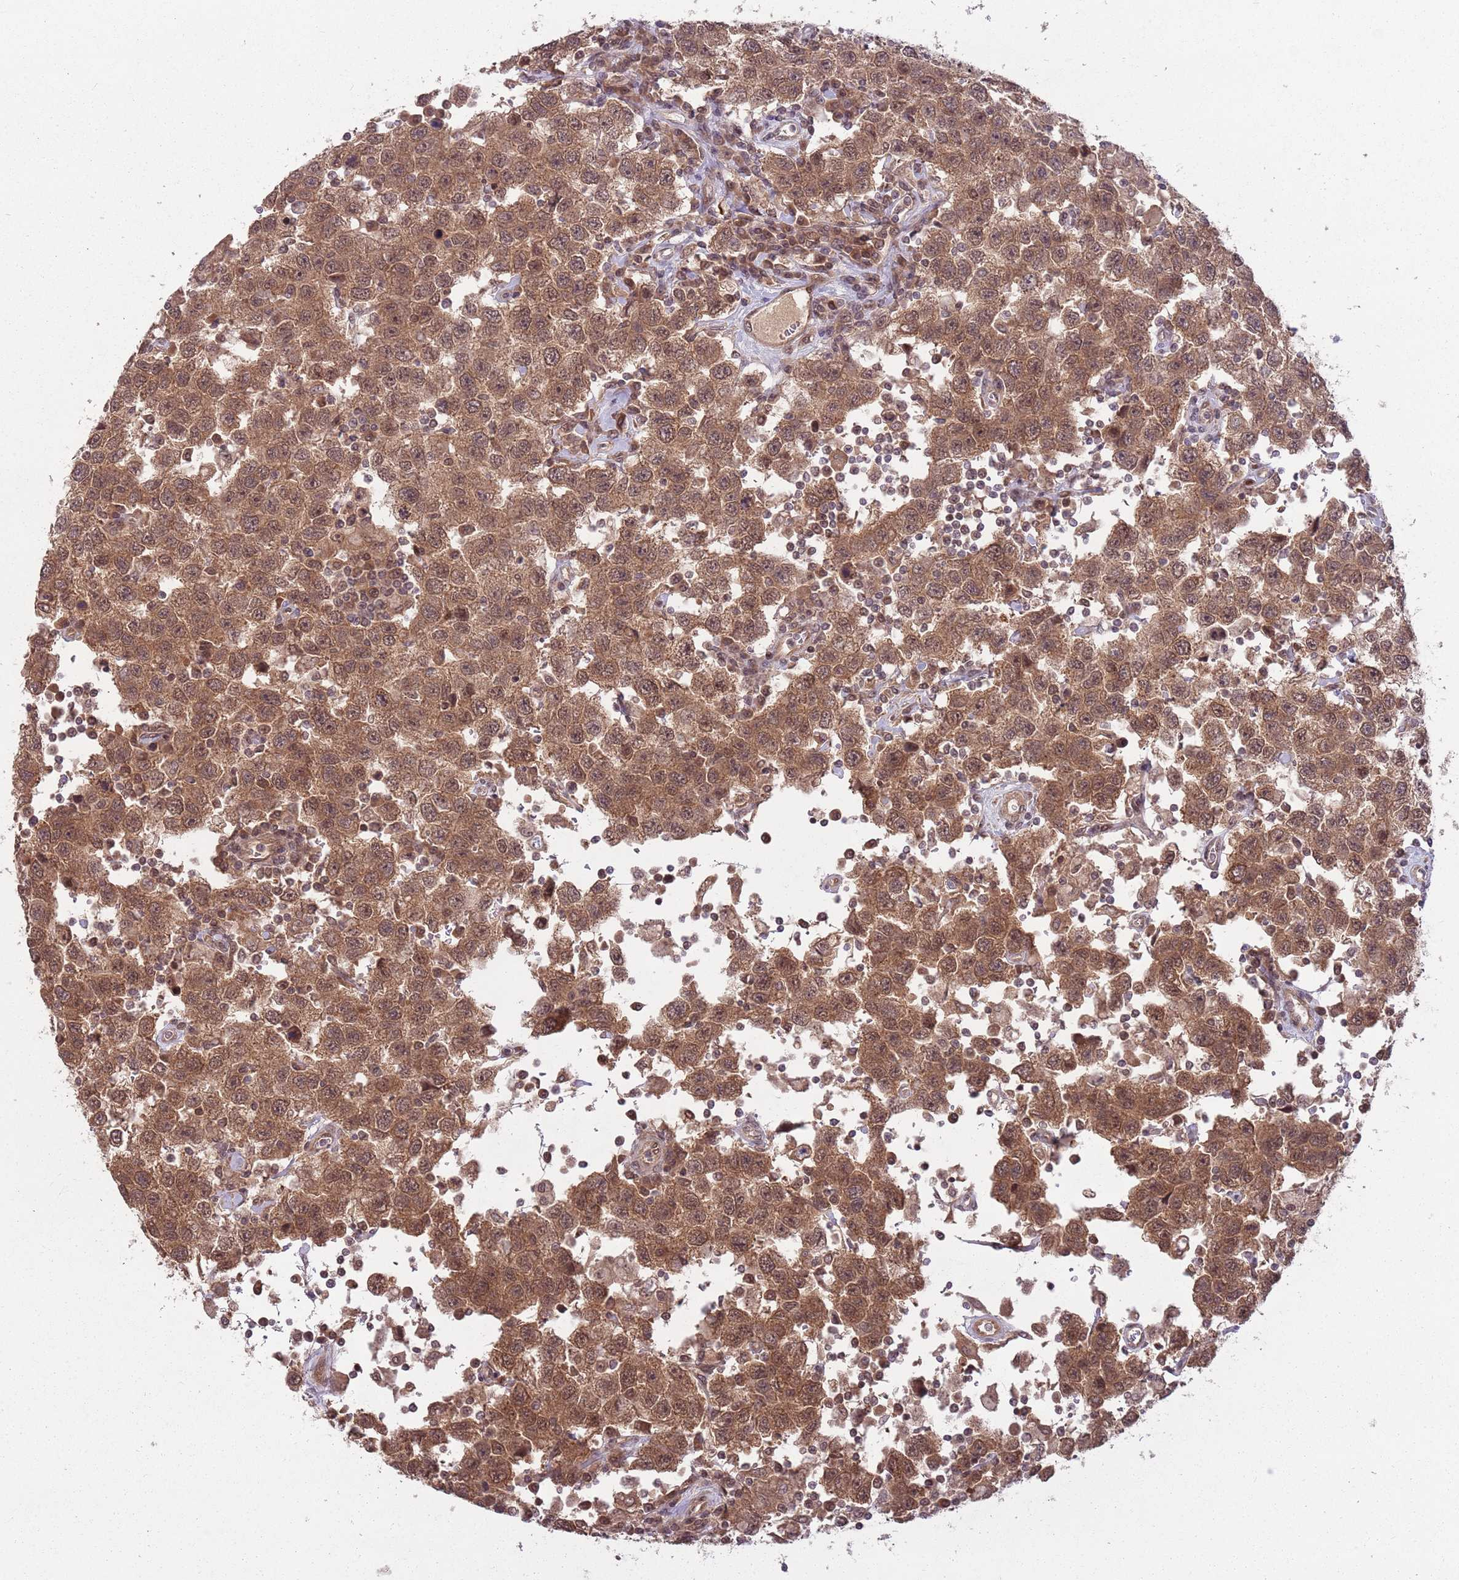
{"staining": {"intensity": "moderate", "quantity": ">75%", "location": "cytoplasmic/membranous,nuclear"}, "tissue": "testis cancer", "cell_type": "Tumor cells", "image_type": "cancer", "snomed": [{"axis": "morphology", "description": "Seminoma, NOS"}, {"axis": "topography", "description": "Testis"}], "caption": "Tumor cells exhibit moderate cytoplasmic/membranous and nuclear staining in approximately >75% of cells in testis seminoma.", "gene": "ADAMTS3", "patient": {"sex": "male", "age": 41}}